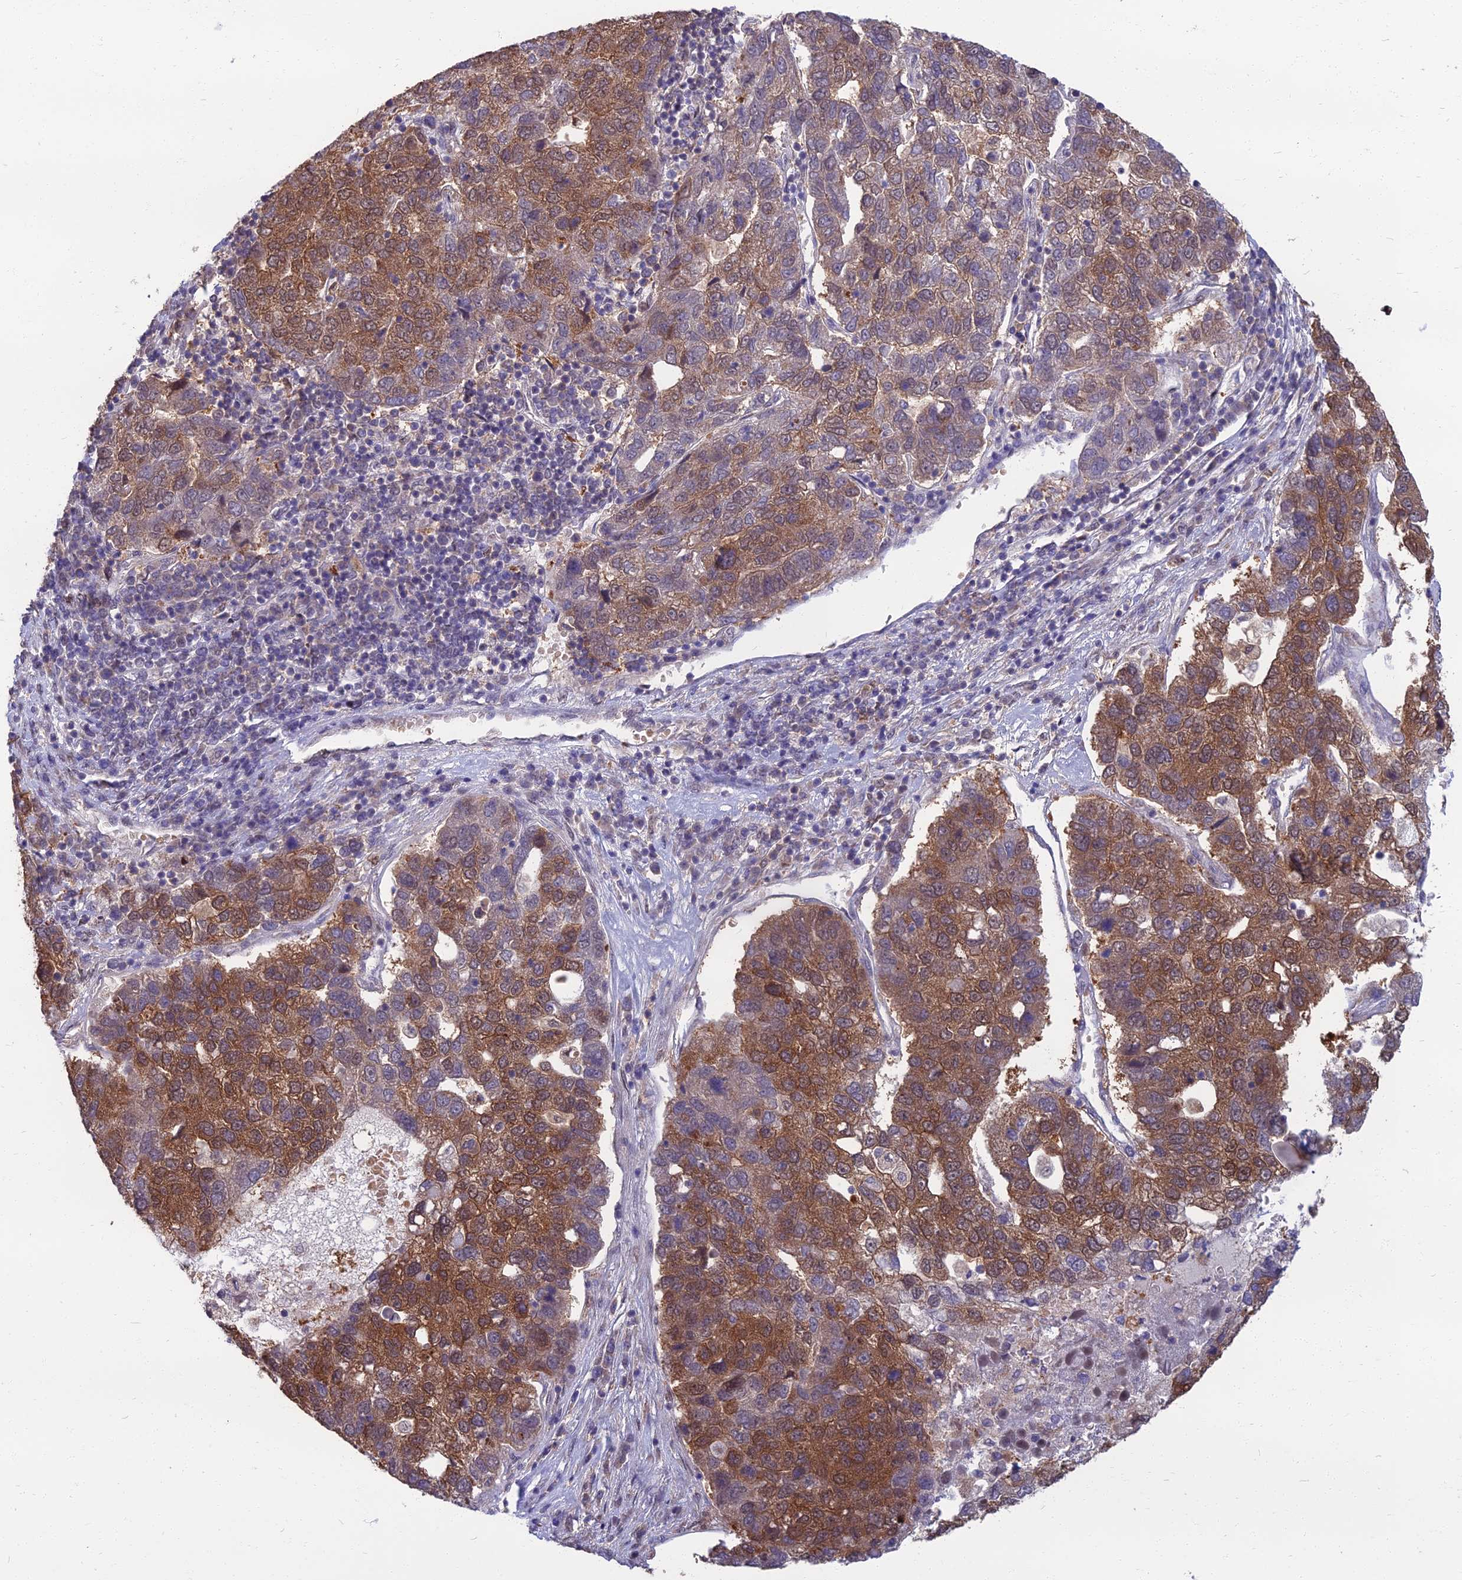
{"staining": {"intensity": "moderate", "quantity": ">75%", "location": "cytoplasmic/membranous,nuclear"}, "tissue": "pancreatic cancer", "cell_type": "Tumor cells", "image_type": "cancer", "snomed": [{"axis": "morphology", "description": "Adenocarcinoma, NOS"}, {"axis": "topography", "description": "Pancreas"}], "caption": "Pancreatic cancer (adenocarcinoma) stained for a protein (brown) reveals moderate cytoplasmic/membranous and nuclear positive staining in about >75% of tumor cells.", "gene": "NR4A3", "patient": {"sex": "female", "age": 61}}